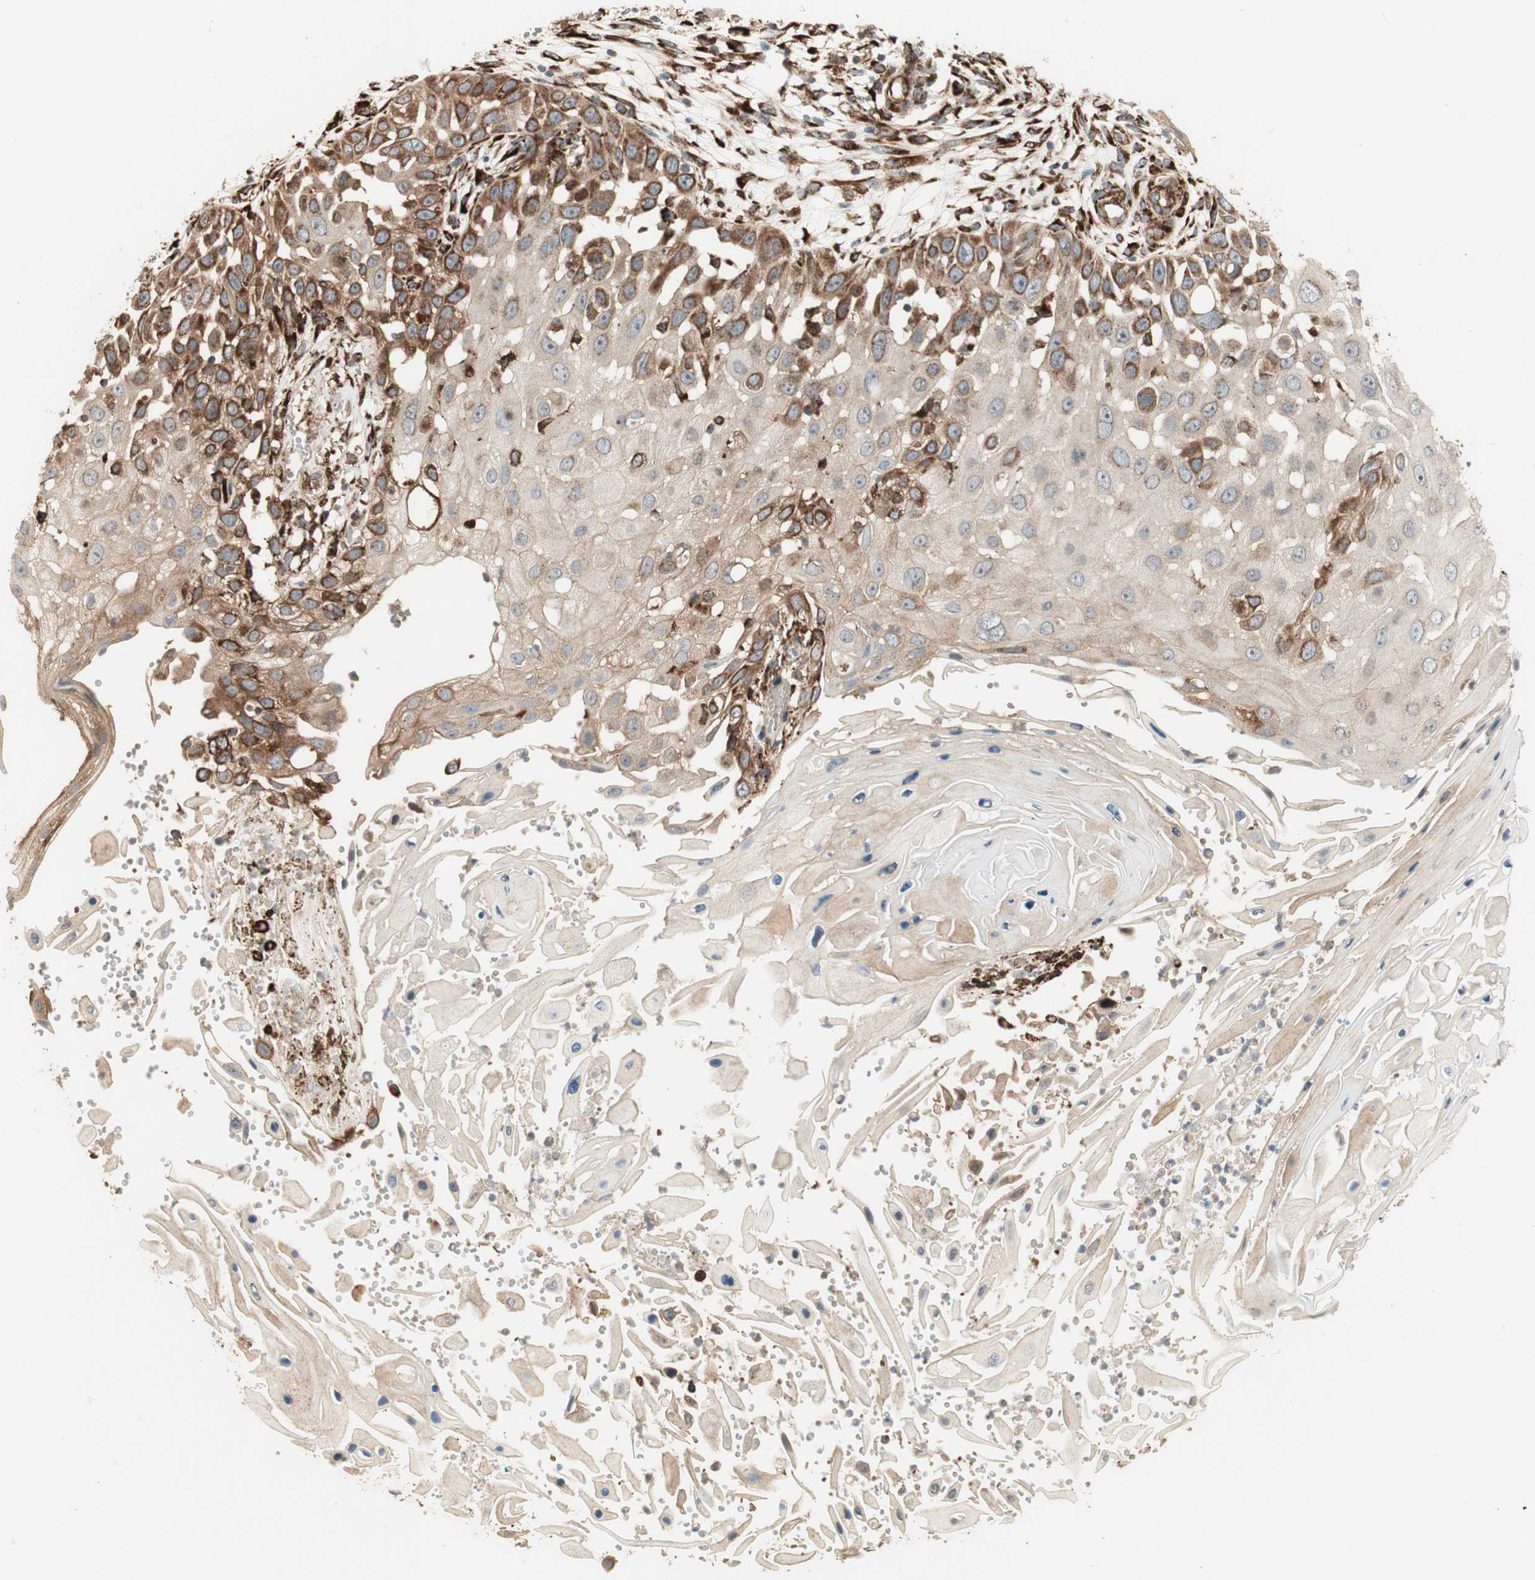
{"staining": {"intensity": "strong", "quantity": ">75%", "location": "cytoplasmic/membranous"}, "tissue": "skin cancer", "cell_type": "Tumor cells", "image_type": "cancer", "snomed": [{"axis": "morphology", "description": "Squamous cell carcinoma, NOS"}, {"axis": "topography", "description": "Skin"}], "caption": "The image reveals immunohistochemical staining of skin squamous cell carcinoma. There is strong cytoplasmic/membranous staining is appreciated in about >75% of tumor cells.", "gene": "P4HA1", "patient": {"sex": "female", "age": 44}}